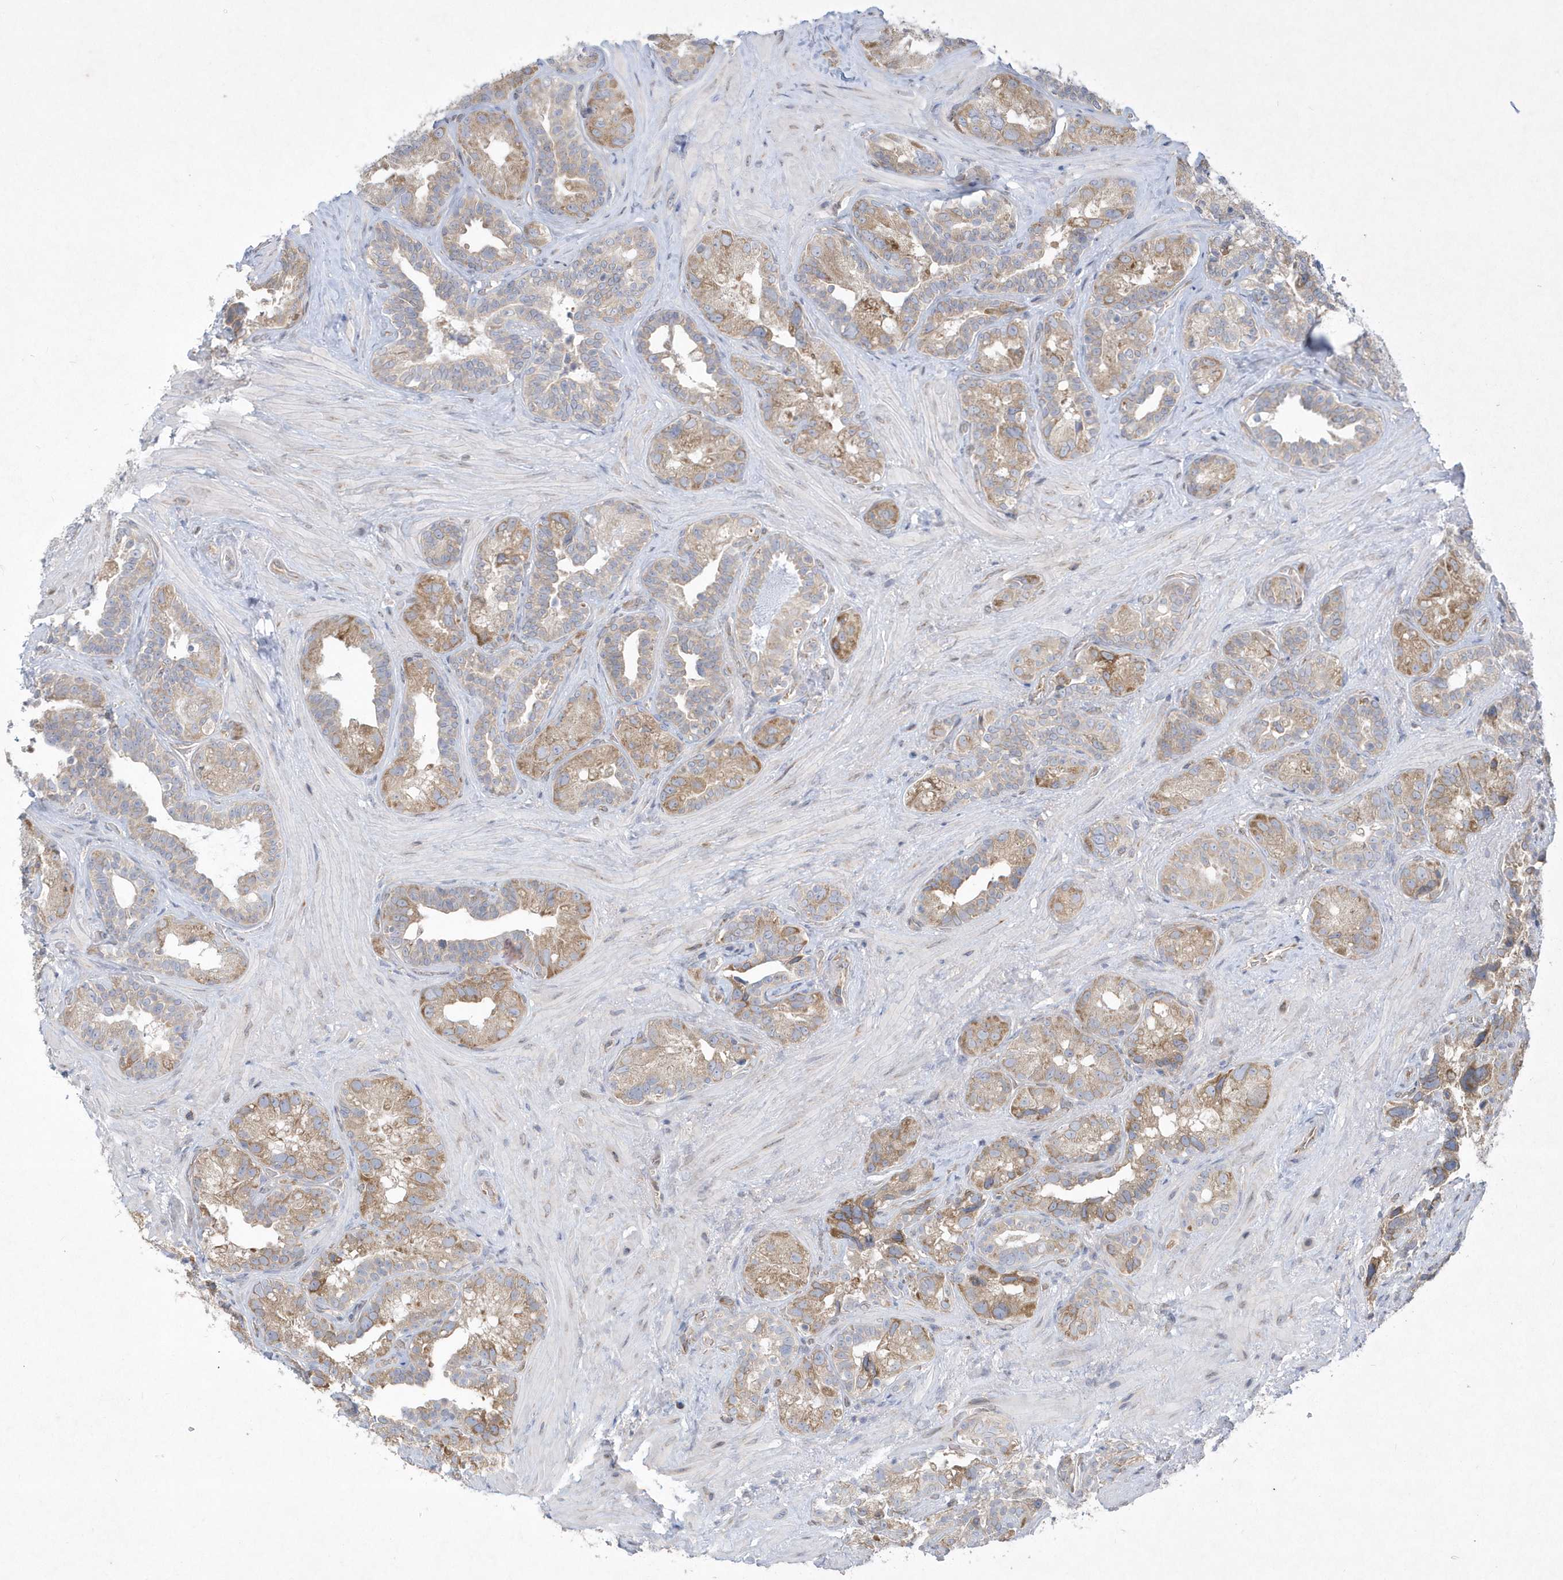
{"staining": {"intensity": "moderate", "quantity": "<25%", "location": "cytoplasmic/membranous"}, "tissue": "seminal vesicle", "cell_type": "Glandular cells", "image_type": "normal", "snomed": [{"axis": "morphology", "description": "Normal tissue, NOS"}, {"axis": "topography", "description": "Seminal veicle"}, {"axis": "topography", "description": "Peripheral nerve tissue"}], "caption": "A high-resolution histopathology image shows immunohistochemistry staining of unremarkable seminal vesicle, which displays moderate cytoplasmic/membranous expression in about <25% of glandular cells.", "gene": "DGAT1", "patient": {"sex": "male", "age": 67}}